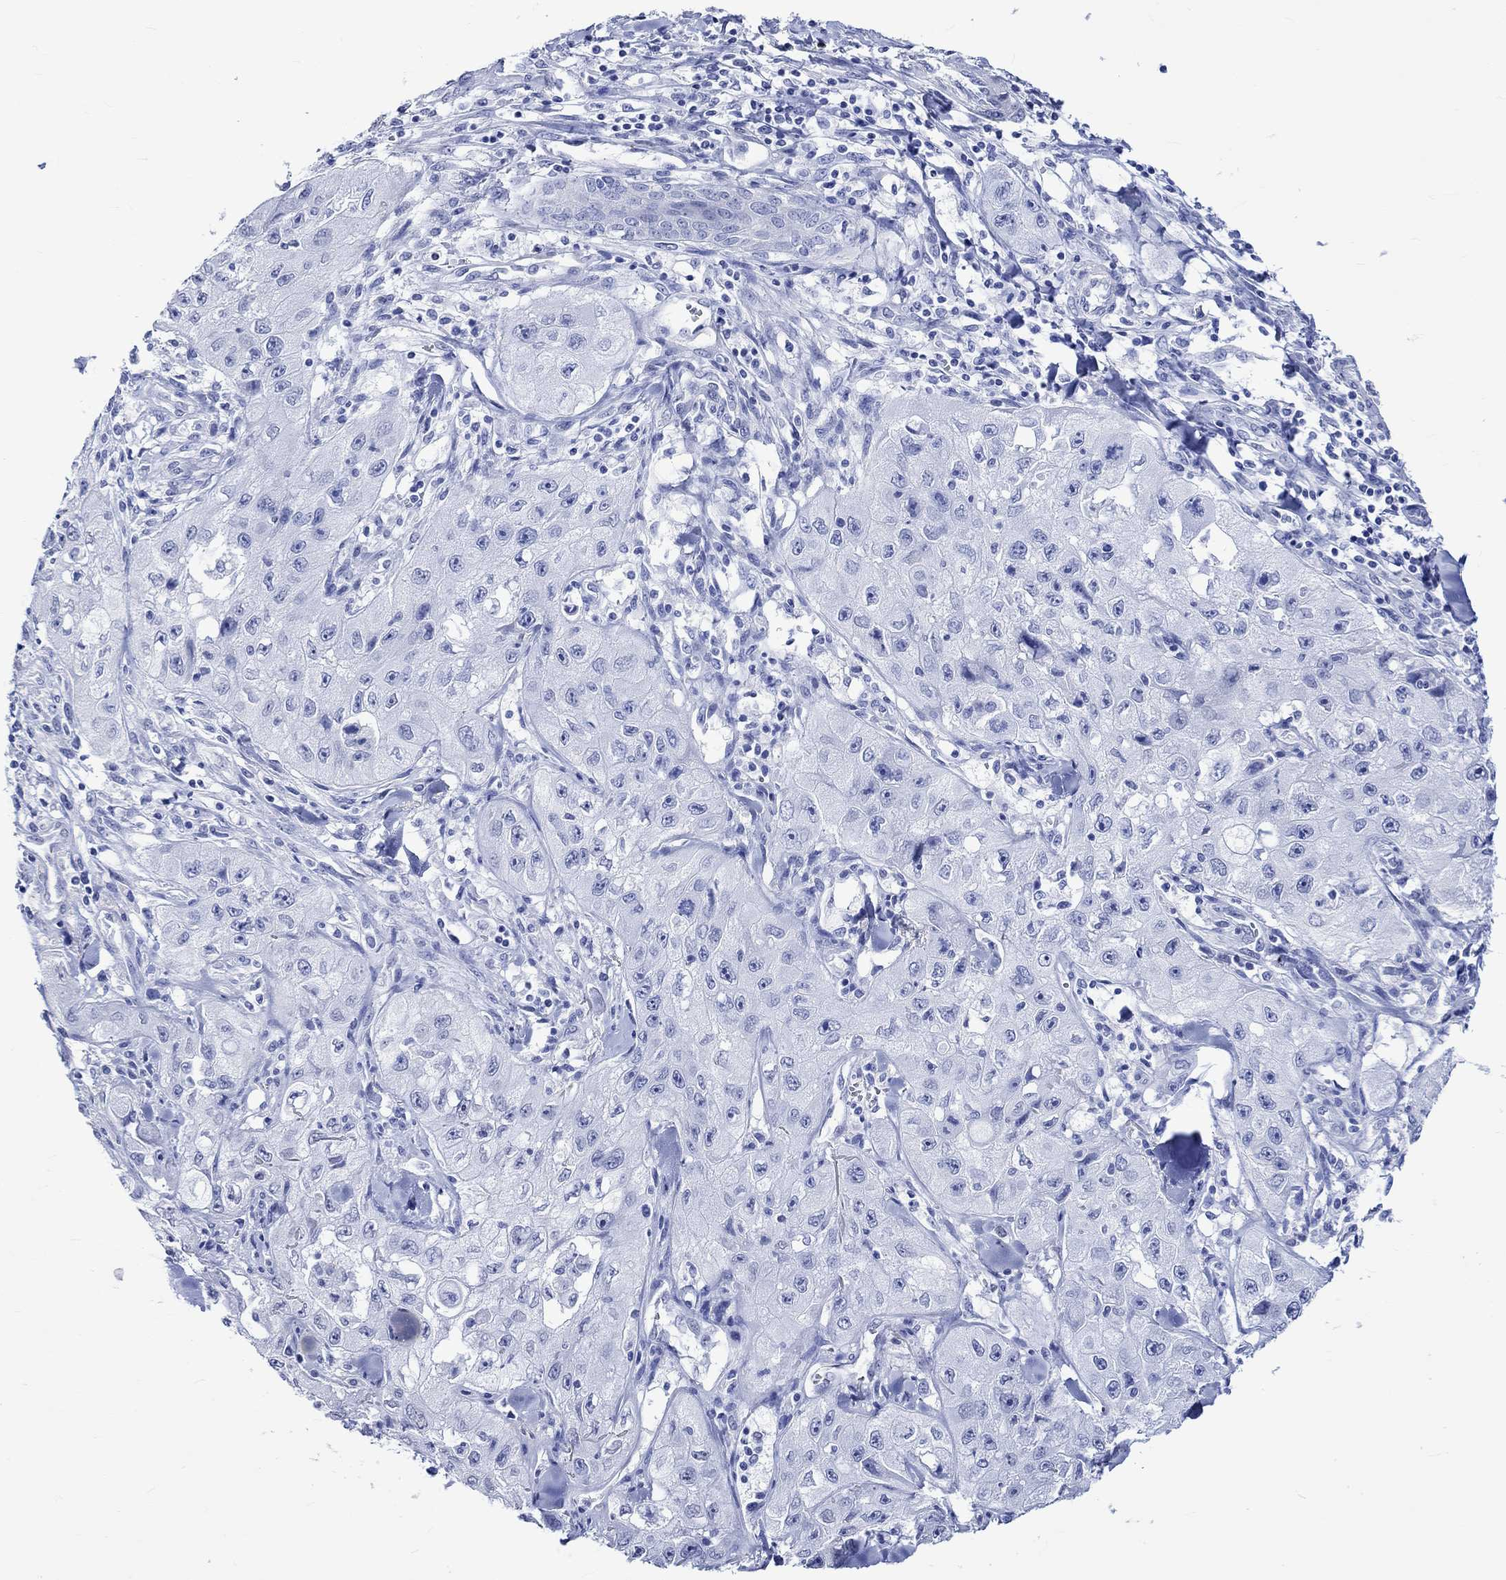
{"staining": {"intensity": "negative", "quantity": "none", "location": "none"}, "tissue": "skin cancer", "cell_type": "Tumor cells", "image_type": "cancer", "snomed": [{"axis": "morphology", "description": "Squamous cell carcinoma, NOS"}, {"axis": "topography", "description": "Skin"}, {"axis": "topography", "description": "Subcutis"}], "caption": "Tumor cells show no significant protein staining in skin cancer (squamous cell carcinoma).", "gene": "CRYAB", "patient": {"sex": "male", "age": 73}}